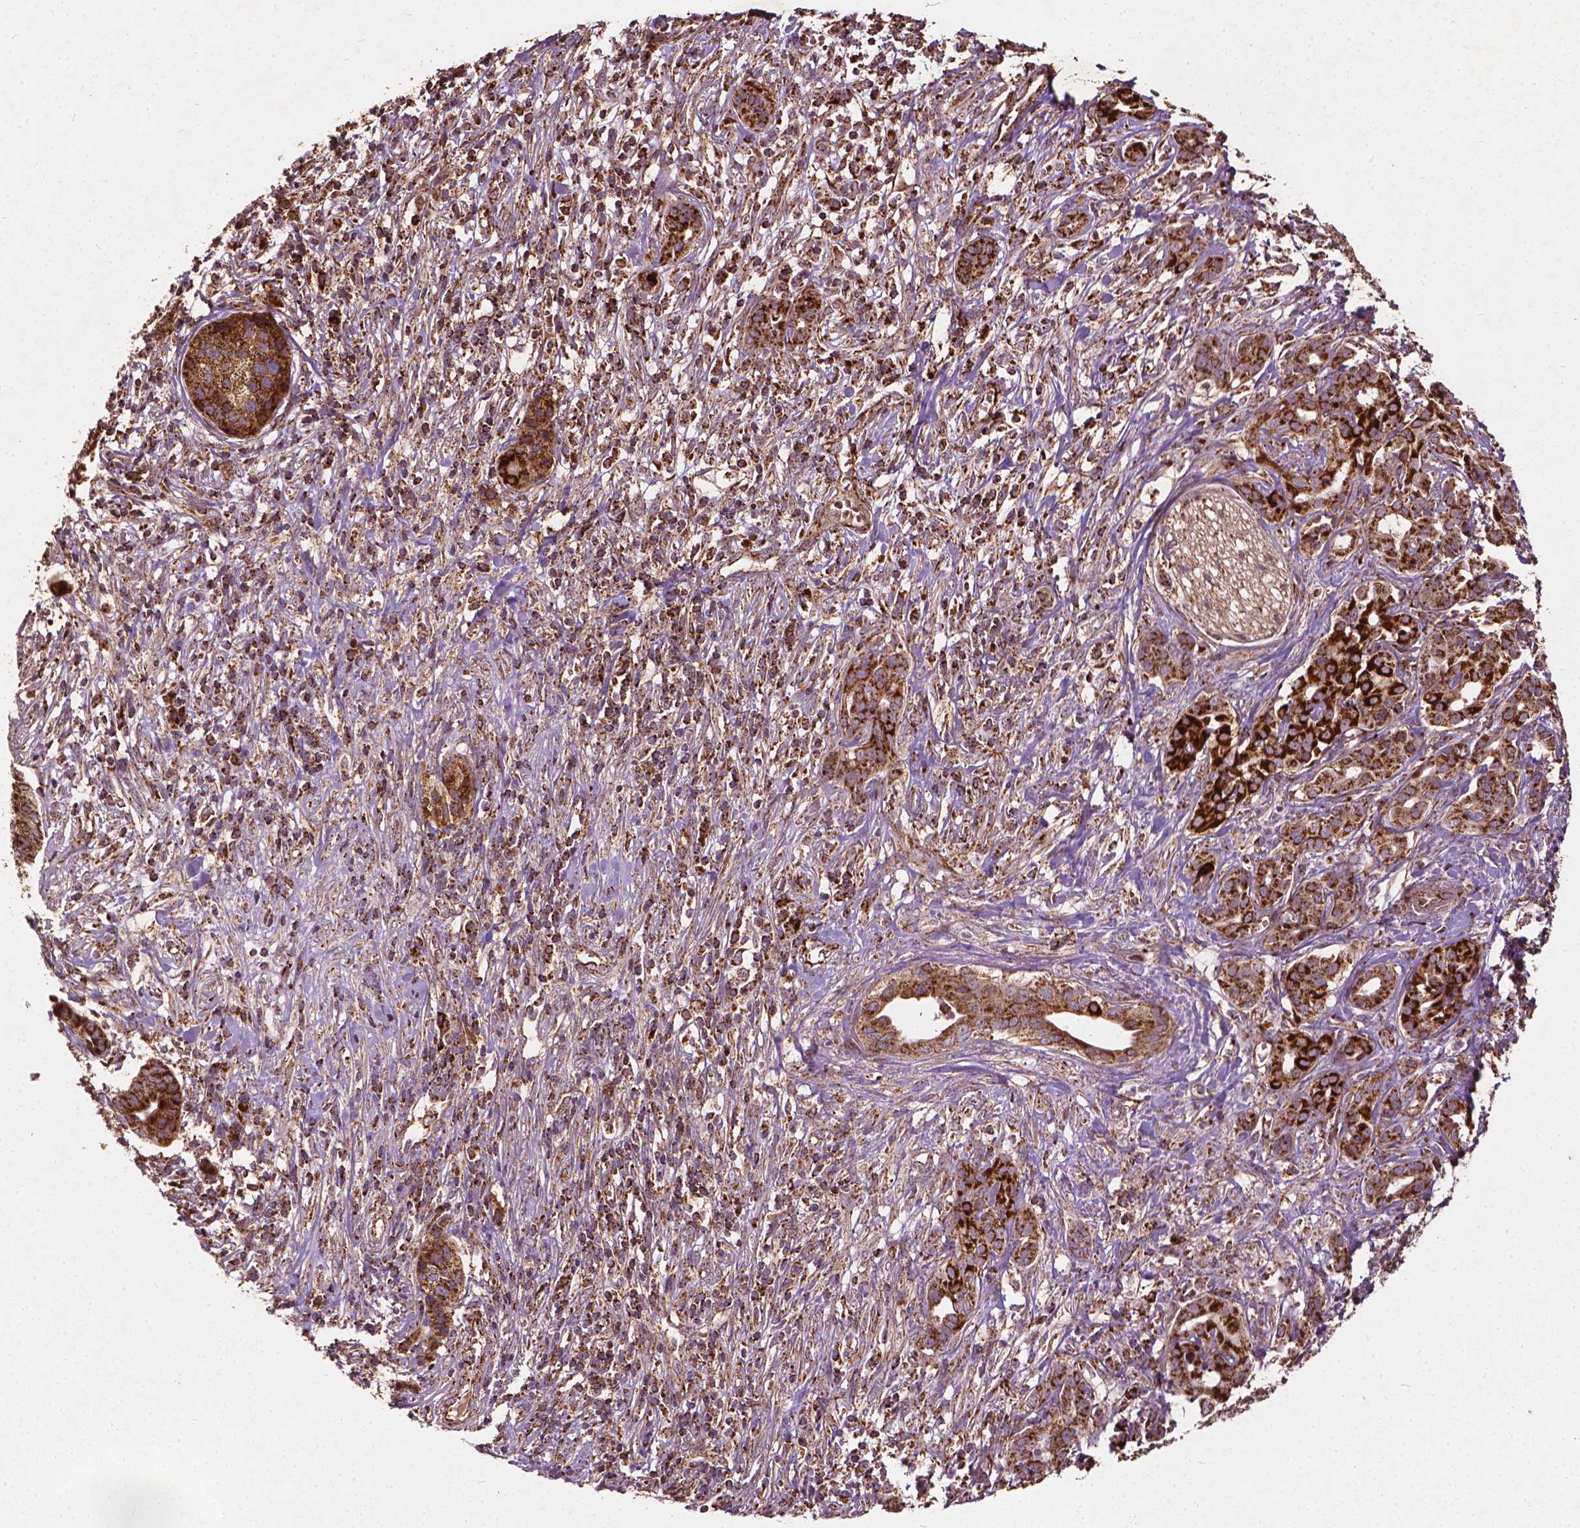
{"staining": {"intensity": "strong", "quantity": ">75%", "location": "cytoplasmic/membranous"}, "tissue": "pancreatic cancer", "cell_type": "Tumor cells", "image_type": "cancer", "snomed": [{"axis": "morphology", "description": "Adenocarcinoma, NOS"}, {"axis": "topography", "description": "Pancreas"}], "caption": "Pancreatic adenocarcinoma was stained to show a protein in brown. There is high levels of strong cytoplasmic/membranous expression in about >75% of tumor cells.", "gene": "UBXN2A", "patient": {"sex": "male", "age": 61}}